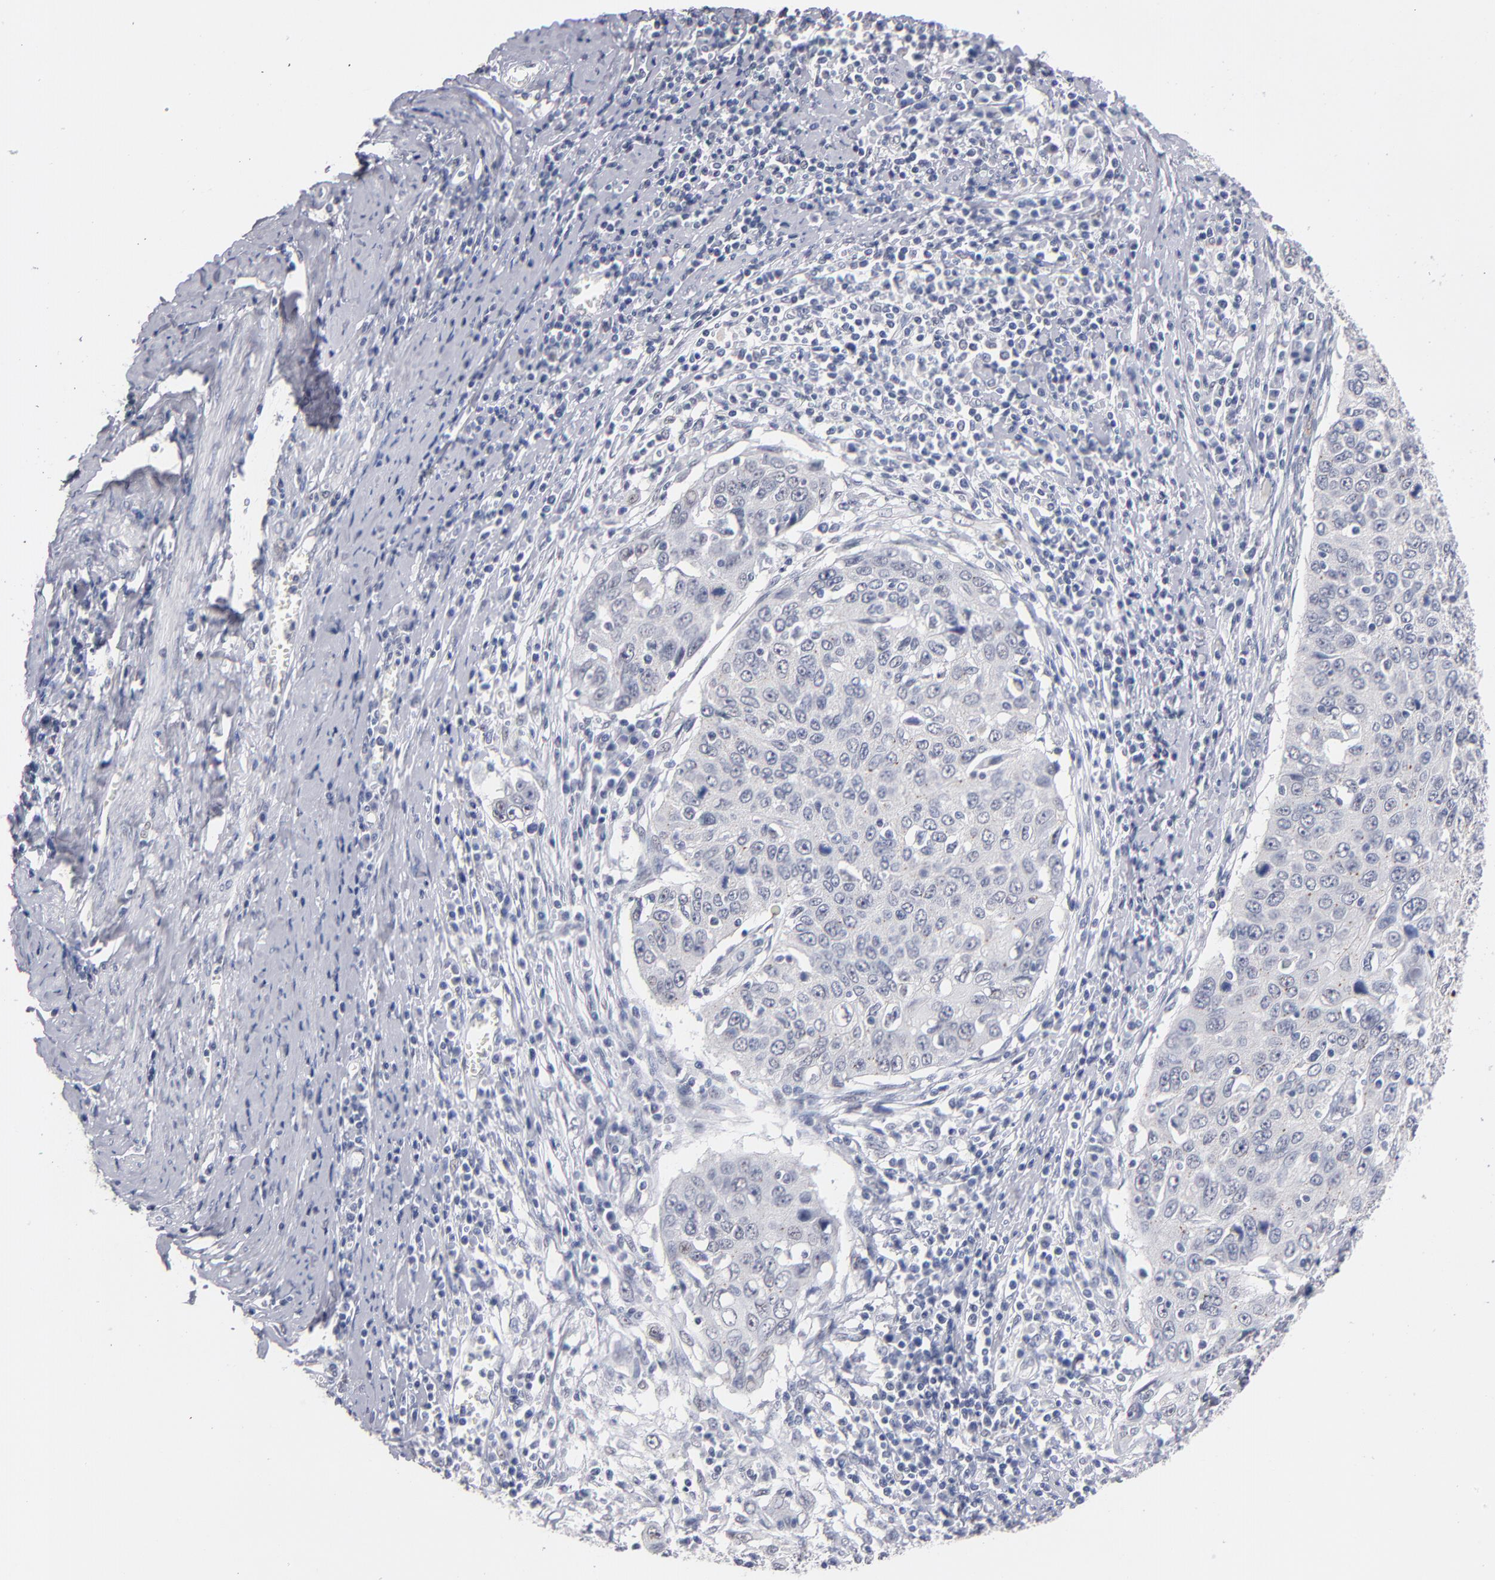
{"staining": {"intensity": "negative", "quantity": "none", "location": "none"}, "tissue": "cervical cancer", "cell_type": "Tumor cells", "image_type": "cancer", "snomed": [{"axis": "morphology", "description": "Squamous cell carcinoma, NOS"}, {"axis": "topography", "description": "Cervix"}], "caption": "High power microscopy photomicrograph of an immunohistochemistry (IHC) micrograph of cervical cancer (squamous cell carcinoma), revealing no significant expression in tumor cells.", "gene": "MN1", "patient": {"sex": "female", "age": 53}}